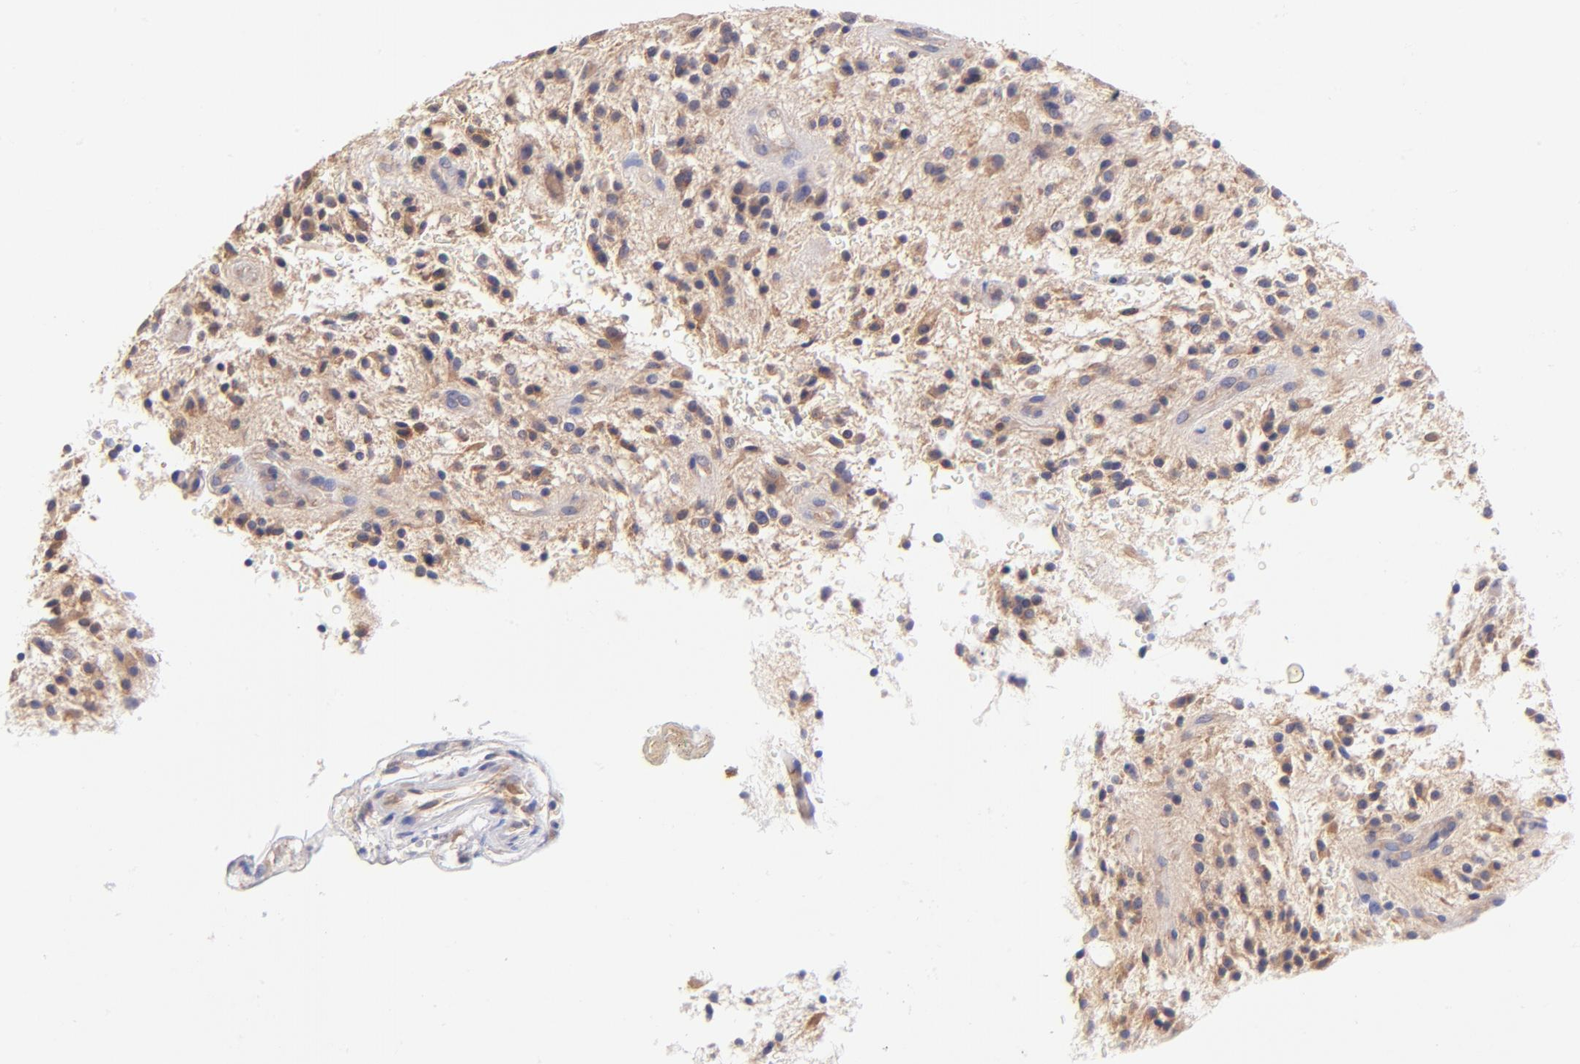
{"staining": {"intensity": "moderate", "quantity": "25%-75%", "location": "cytoplasmic/membranous"}, "tissue": "glioma", "cell_type": "Tumor cells", "image_type": "cancer", "snomed": [{"axis": "morphology", "description": "Glioma, malignant, NOS"}, {"axis": "topography", "description": "Cerebellum"}], "caption": "Human glioma (malignant) stained for a protein (brown) demonstrates moderate cytoplasmic/membranous positive expression in approximately 25%-75% of tumor cells.", "gene": "RPL11", "patient": {"sex": "female", "age": 10}}